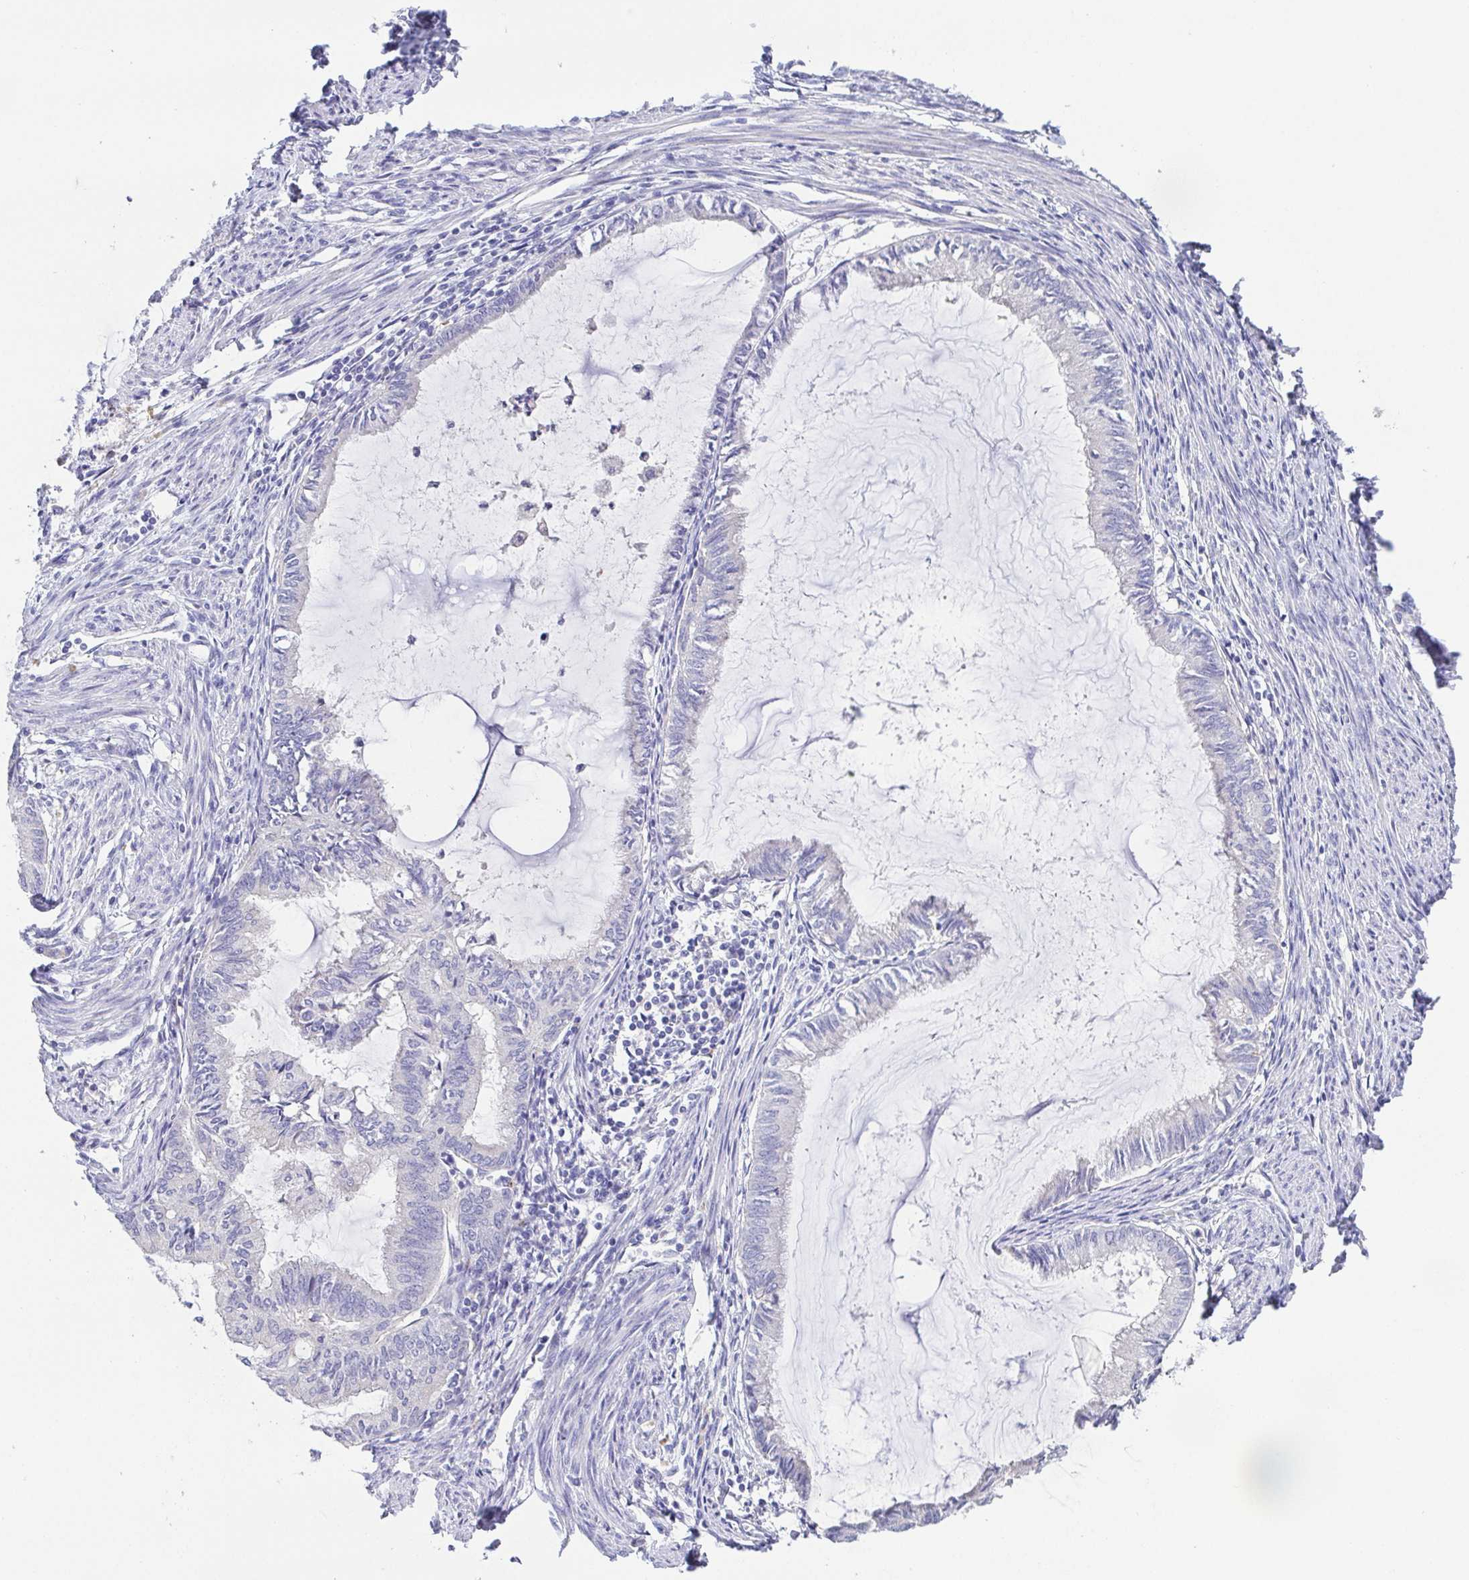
{"staining": {"intensity": "negative", "quantity": "none", "location": "none"}, "tissue": "endometrial cancer", "cell_type": "Tumor cells", "image_type": "cancer", "snomed": [{"axis": "morphology", "description": "Adenocarcinoma, NOS"}, {"axis": "topography", "description": "Endometrium"}], "caption": "The image shows no significant positivity in tumor cells of endometrial cancer (adenocarcinoma). (Brightfield microscopy of DAB (3,3'-diaminobenzidine) immunohistochemistry at high magnification).", "gene": "PKDREJ", "patient": {"sex": "female", "age": 86}}